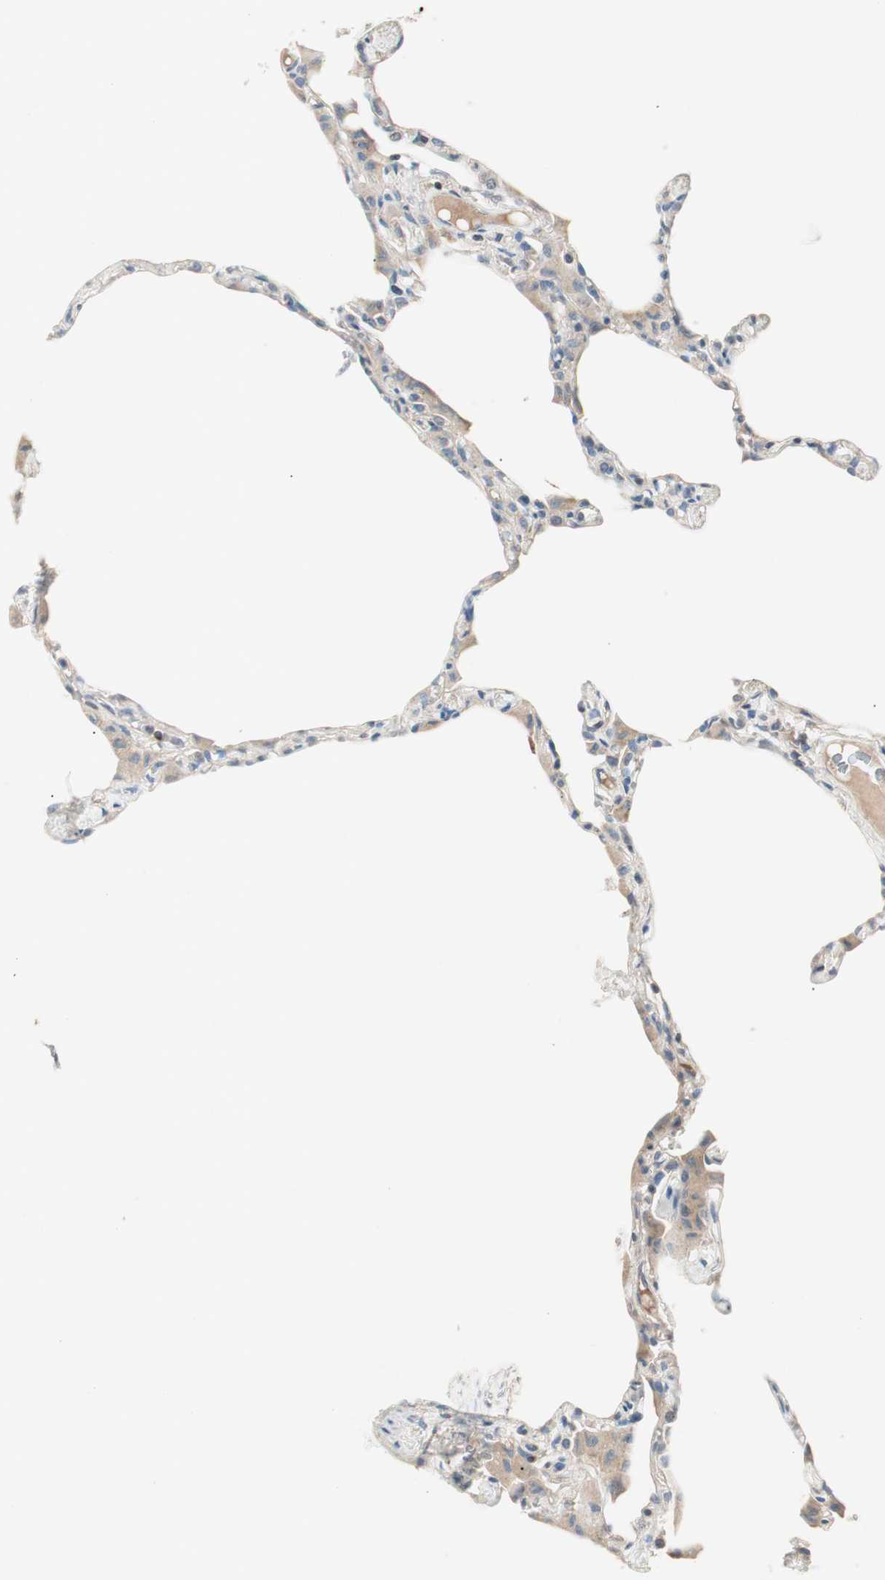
{"staining": {"intensity": "negative", "quantity": "none", "location": "none"}, "tissue": "lung", "cell_type": "Alveolar cells", "image_type": "normal", "snomed": [{"axis": "morphology", "description": "Normal tissue, NOS"}, {"axis": "topography", "description": "Lung"}], "caption": "Image shows no protein positivity in alveolar cells of unremarkable lung. The staining is performed using DAB (3,3'-diaminobenzidine) brown chromogen with nuclei counter-stained in using hematoxylin.", "gene": "RAD54B", "patient": {"sex": "female", "age": 49}}